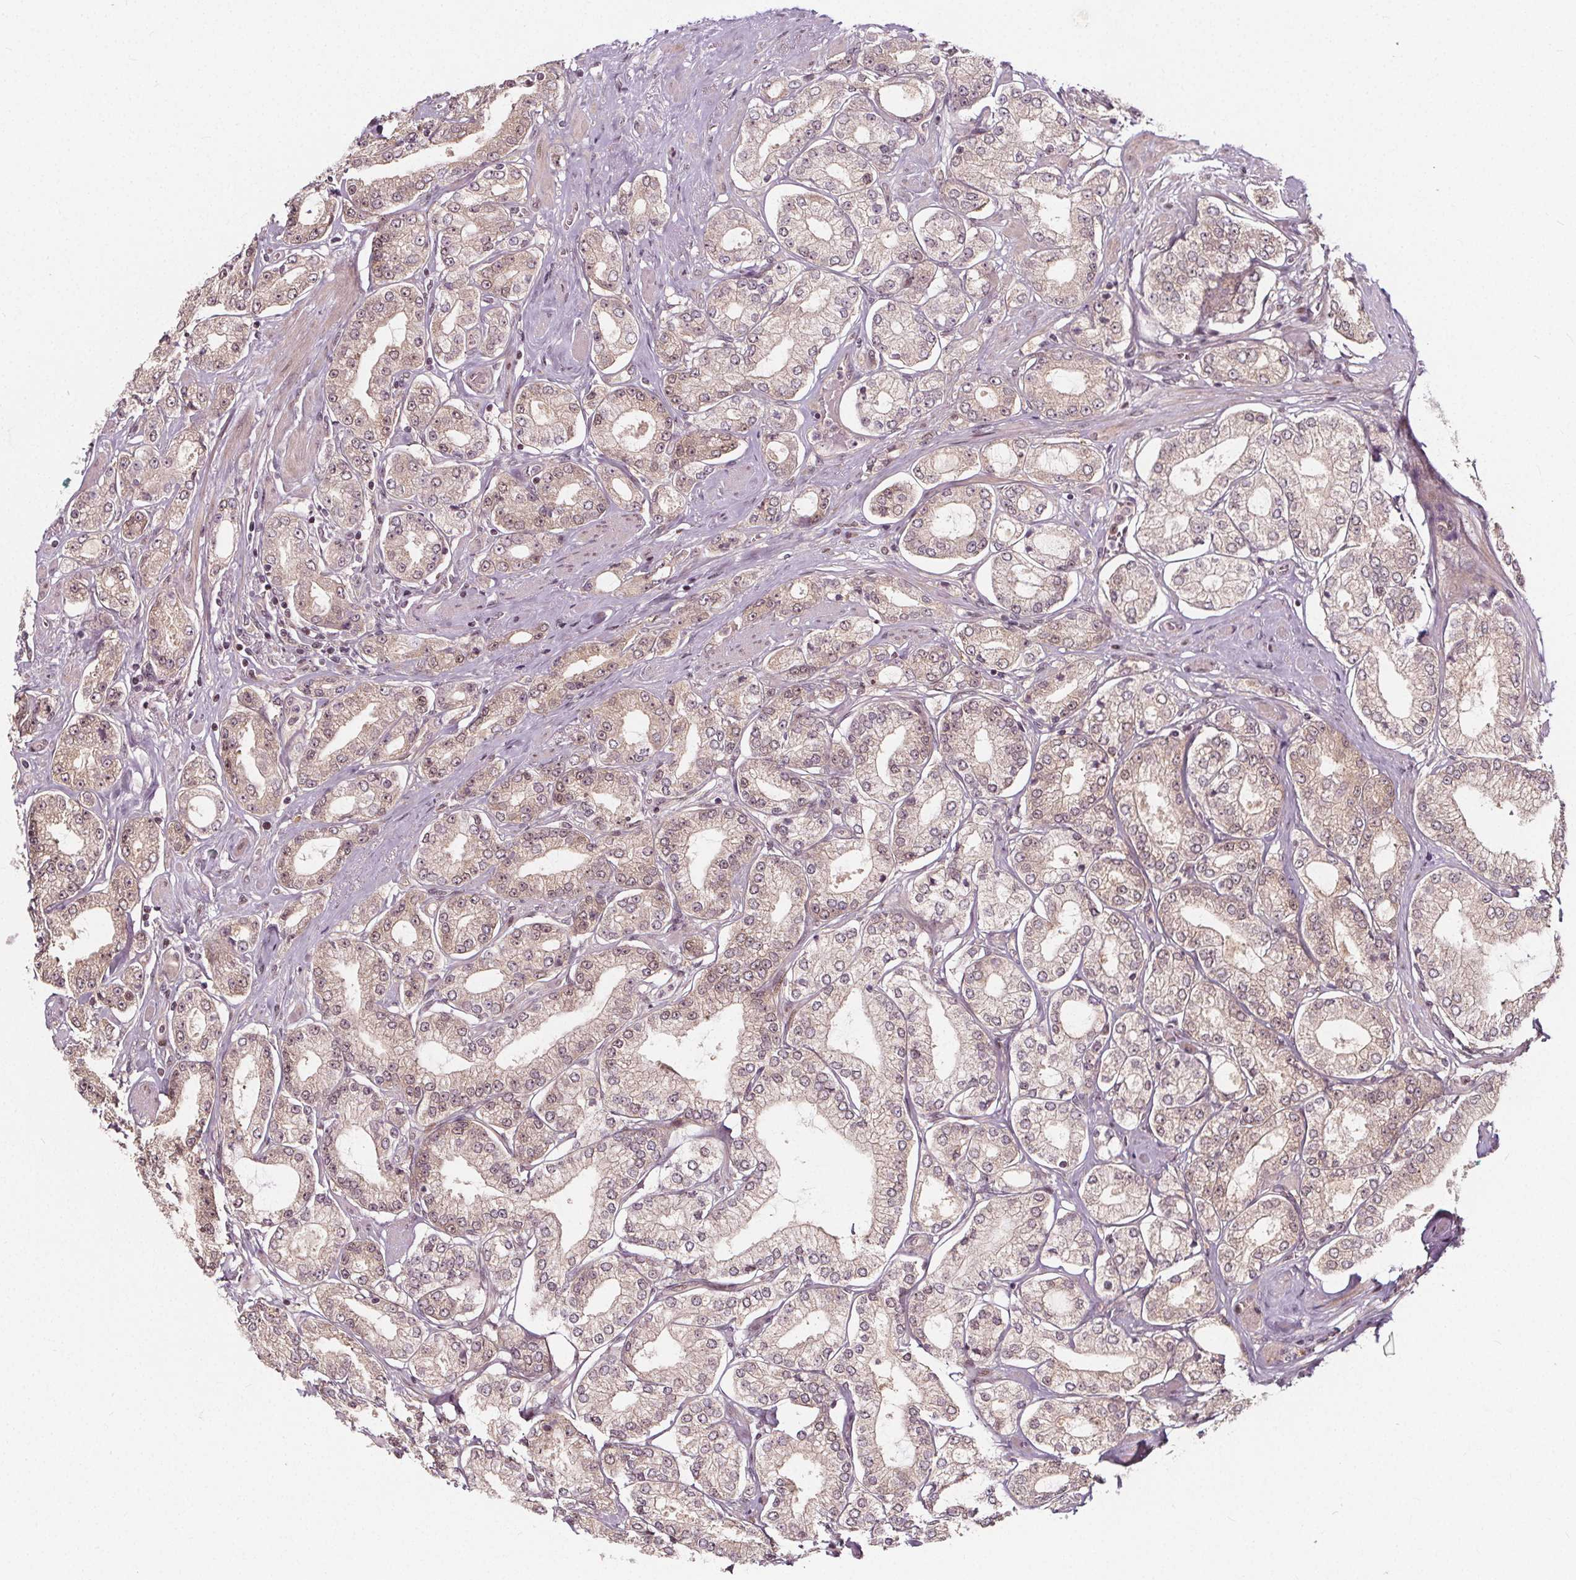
{"staining": {"intensity": "weak", "quantity": "<25%", "location": "nuclear"}, "tissue": "prostate cancer", "cell_type": "Tumor cells", "image_type": "cancer", "snomed": [{"axis": "morphology", "description": "Adenocarcinoma, High grade"}, {"axis": "topography", "description": "Prostate"}], "caption": "A high-resolution photomicrograph shows immunohistochemistry (IHC) staining of high-grade adenocarcinoma (prostate), which demonstrates no significant positivity in tumor cells.", "gene": "AKT1S1", "patient": {"sex": "male", "age": 68}}